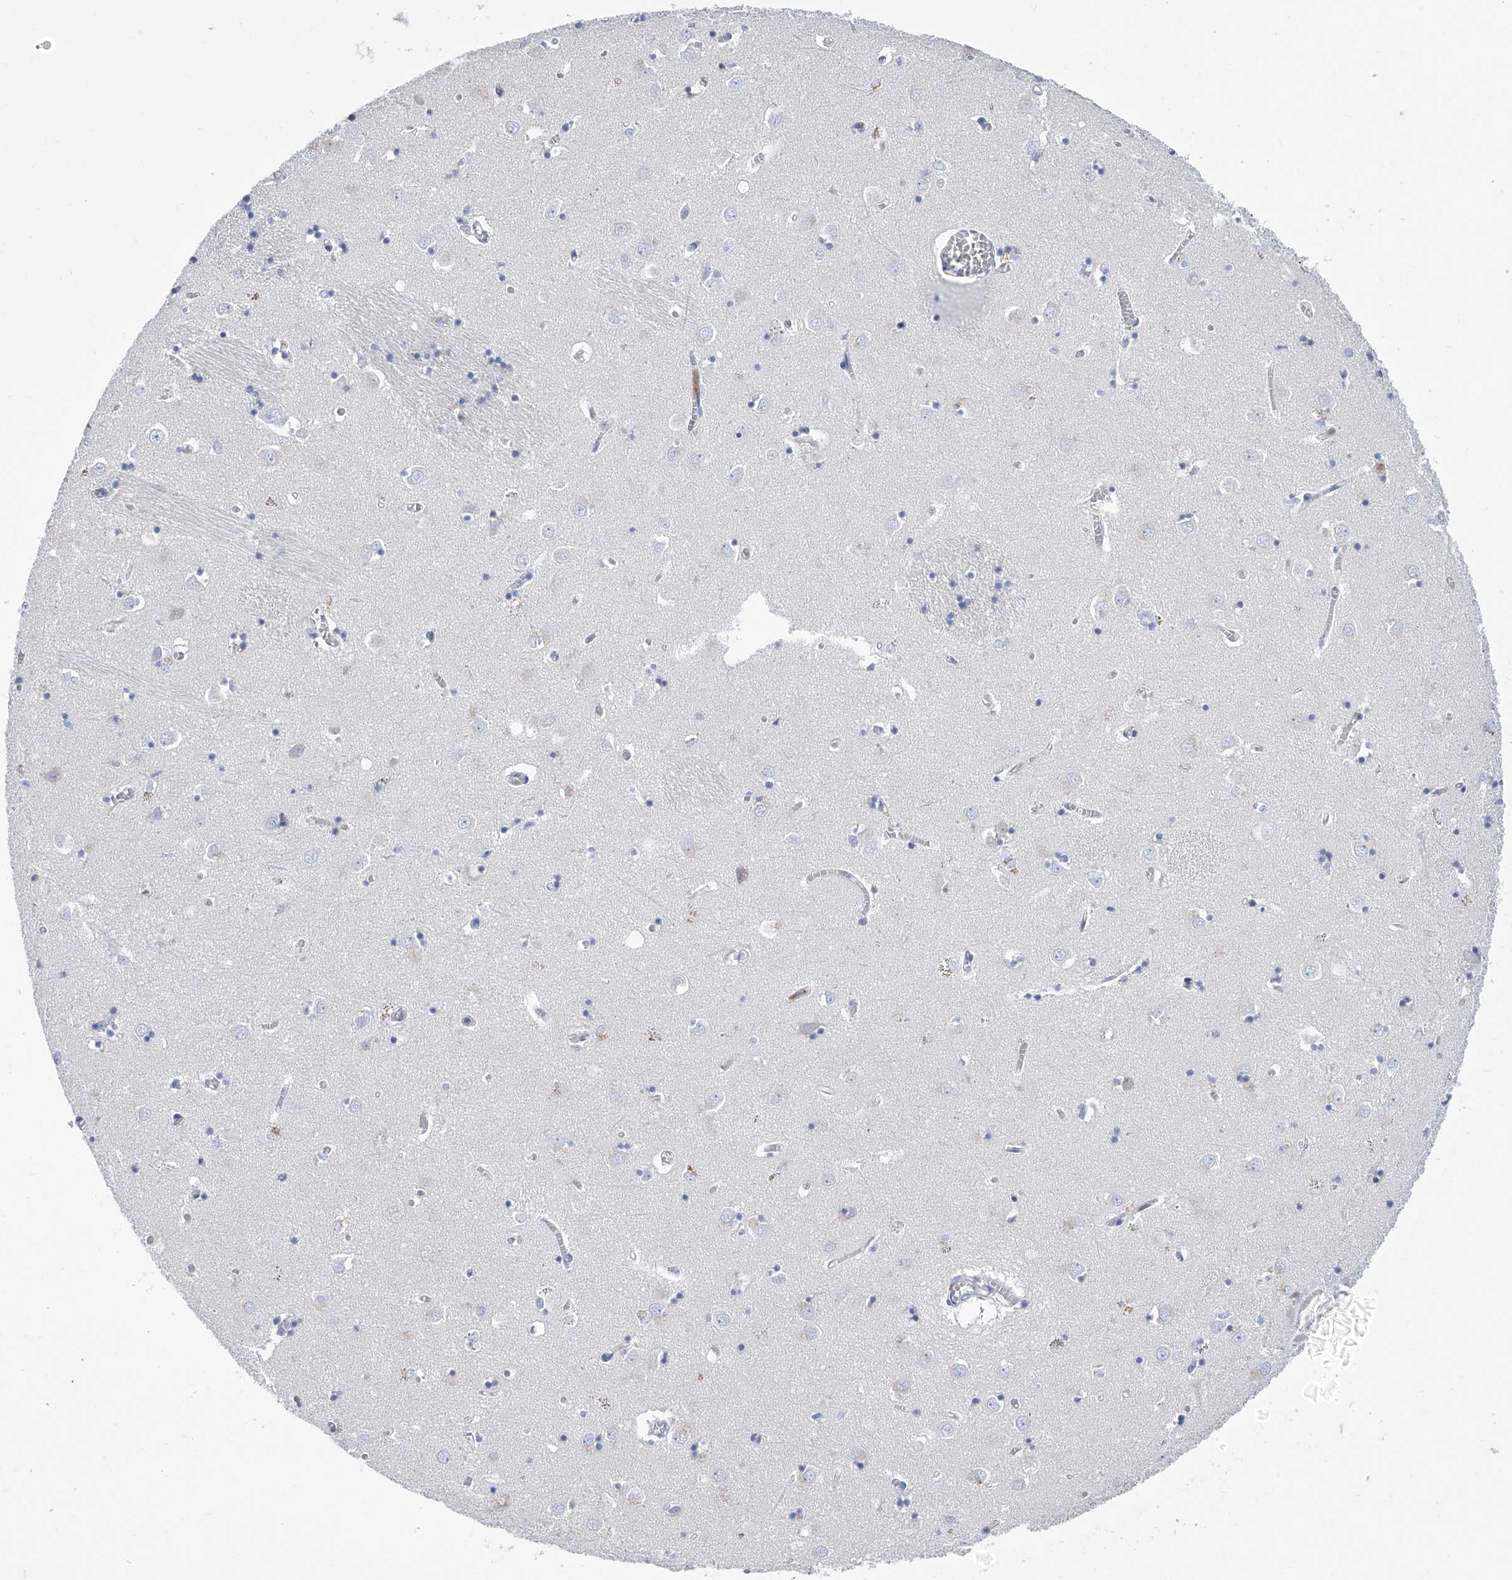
{"staining": {"intensity": "weak", "quantity": "<25%", "location": "nuclear"}, "tissue": "caudate", "cell_type": "Glial cells", "image_type": "normal", "snomed": [{"axis": "morphology", "description": "Normal tissue, NOS"}, {"axis": "topography", "description": "Lateral ventricle wall"}], "caption": "Immunohistochemical staining of benign human caudate exhibits no significant positivity in glial cells. The staining is performed using DAB brown chromogen with nuclei counter-stained in using hematoxylin.", "gene": "PHF20", "patient": {"sex": "male", "age": 70}}